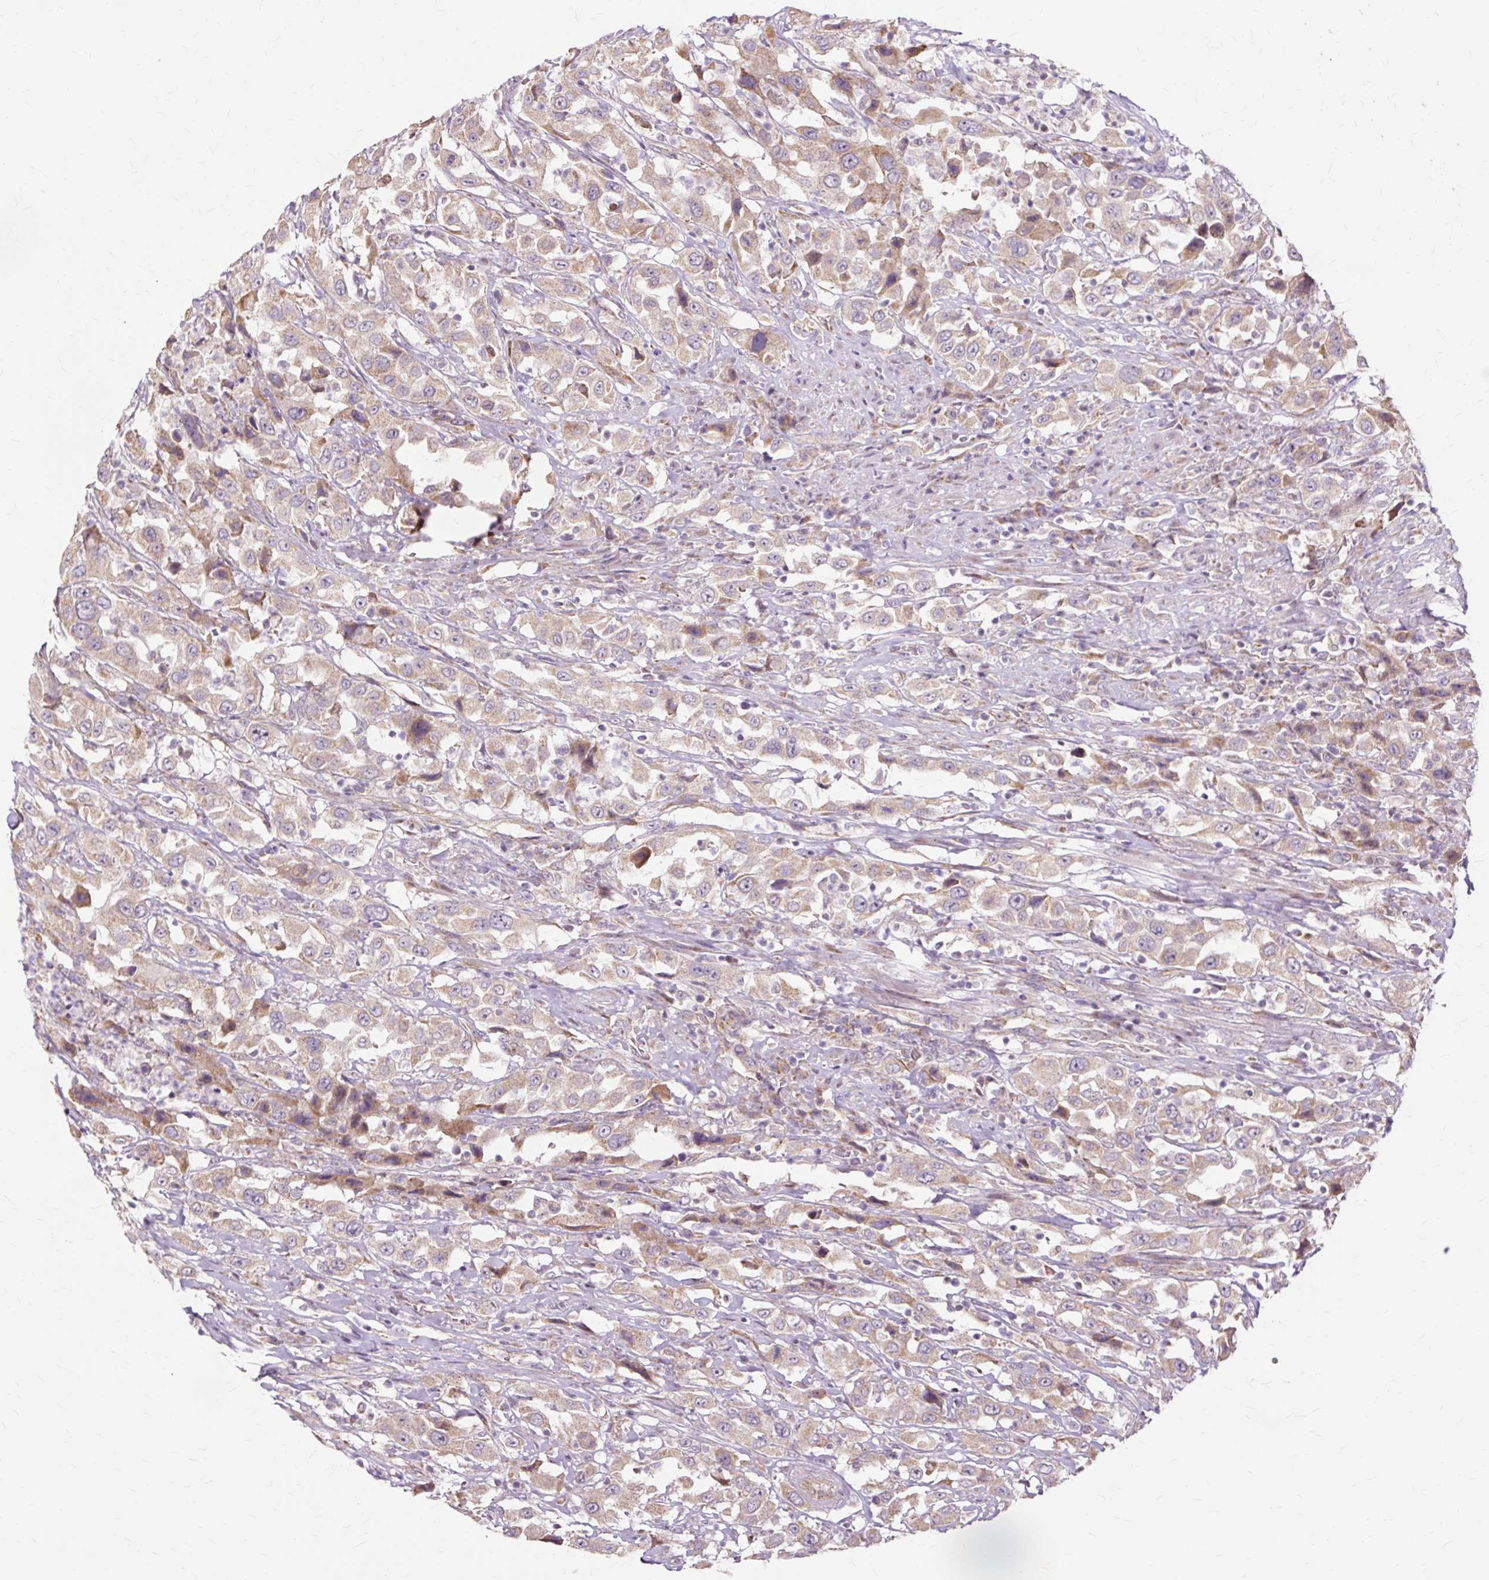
{"staining": {"intensity": "weak", "quantity": ">75%", "location": "cytoplasmic/membranous"}, "tissue": "urothelial cancer", "cell_type": "Tumor cells", "image_type": "cancer", "snomed": [{"axis": "morphology", "description": "Urothelial carcinoma, High grade"}, {"axis": "topography", "description": "Urinary bladder"}], "caption": "Weak cytoplasmic/membranous positivity is present in approximately >75% of tumor cells in urothelial carcinoma (high-grade).", "gene": "PDZD2", "patient": {"sex": "male", "age": 61}}